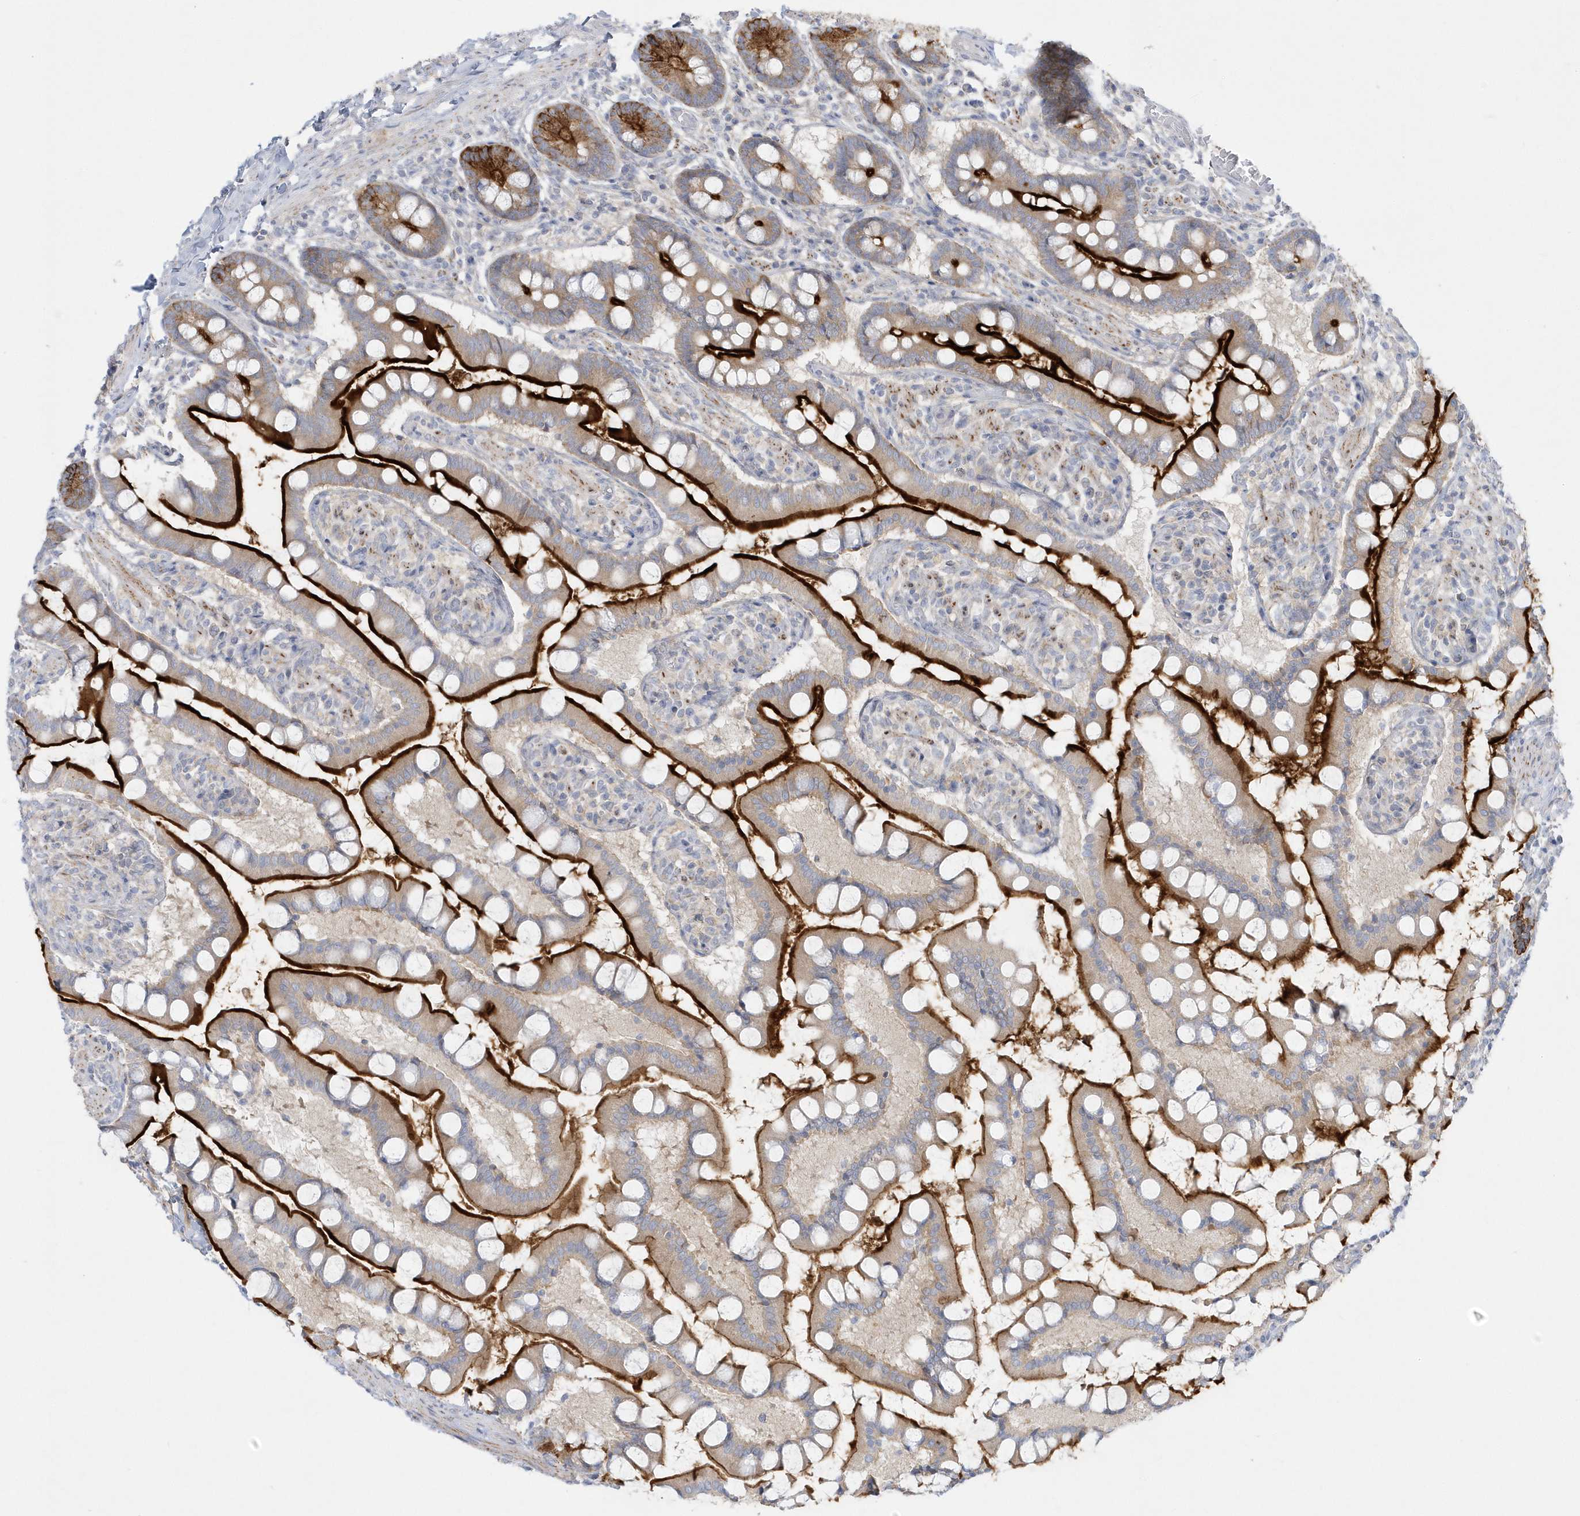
{"staining": {"intensity": "strong", "quantity": ">75%", "location": "cytoplasmic/membranous"}, "tissue": "small intestine", "cell_type": "Glandular cells", "image_type": "normal", "snomed": [{"axis": "morphology", "description": "Normal tissue, NOS"}, {"axis": "topography", "description": "Small intestine"}], "caption": "The micrograph exhibits a brown stain indicating the presence of a protein in the cytoplasmic/membranous of glandular cells in small intestine. The protein of interest is stained brown, and the nuclei are stained in blue (DAB (3,3'-diaminobenzidine) IHC with brightfield microscopy, high magnification).", "gene": "DNAJC18", "patient": {"sex": "male", "age": 41}}